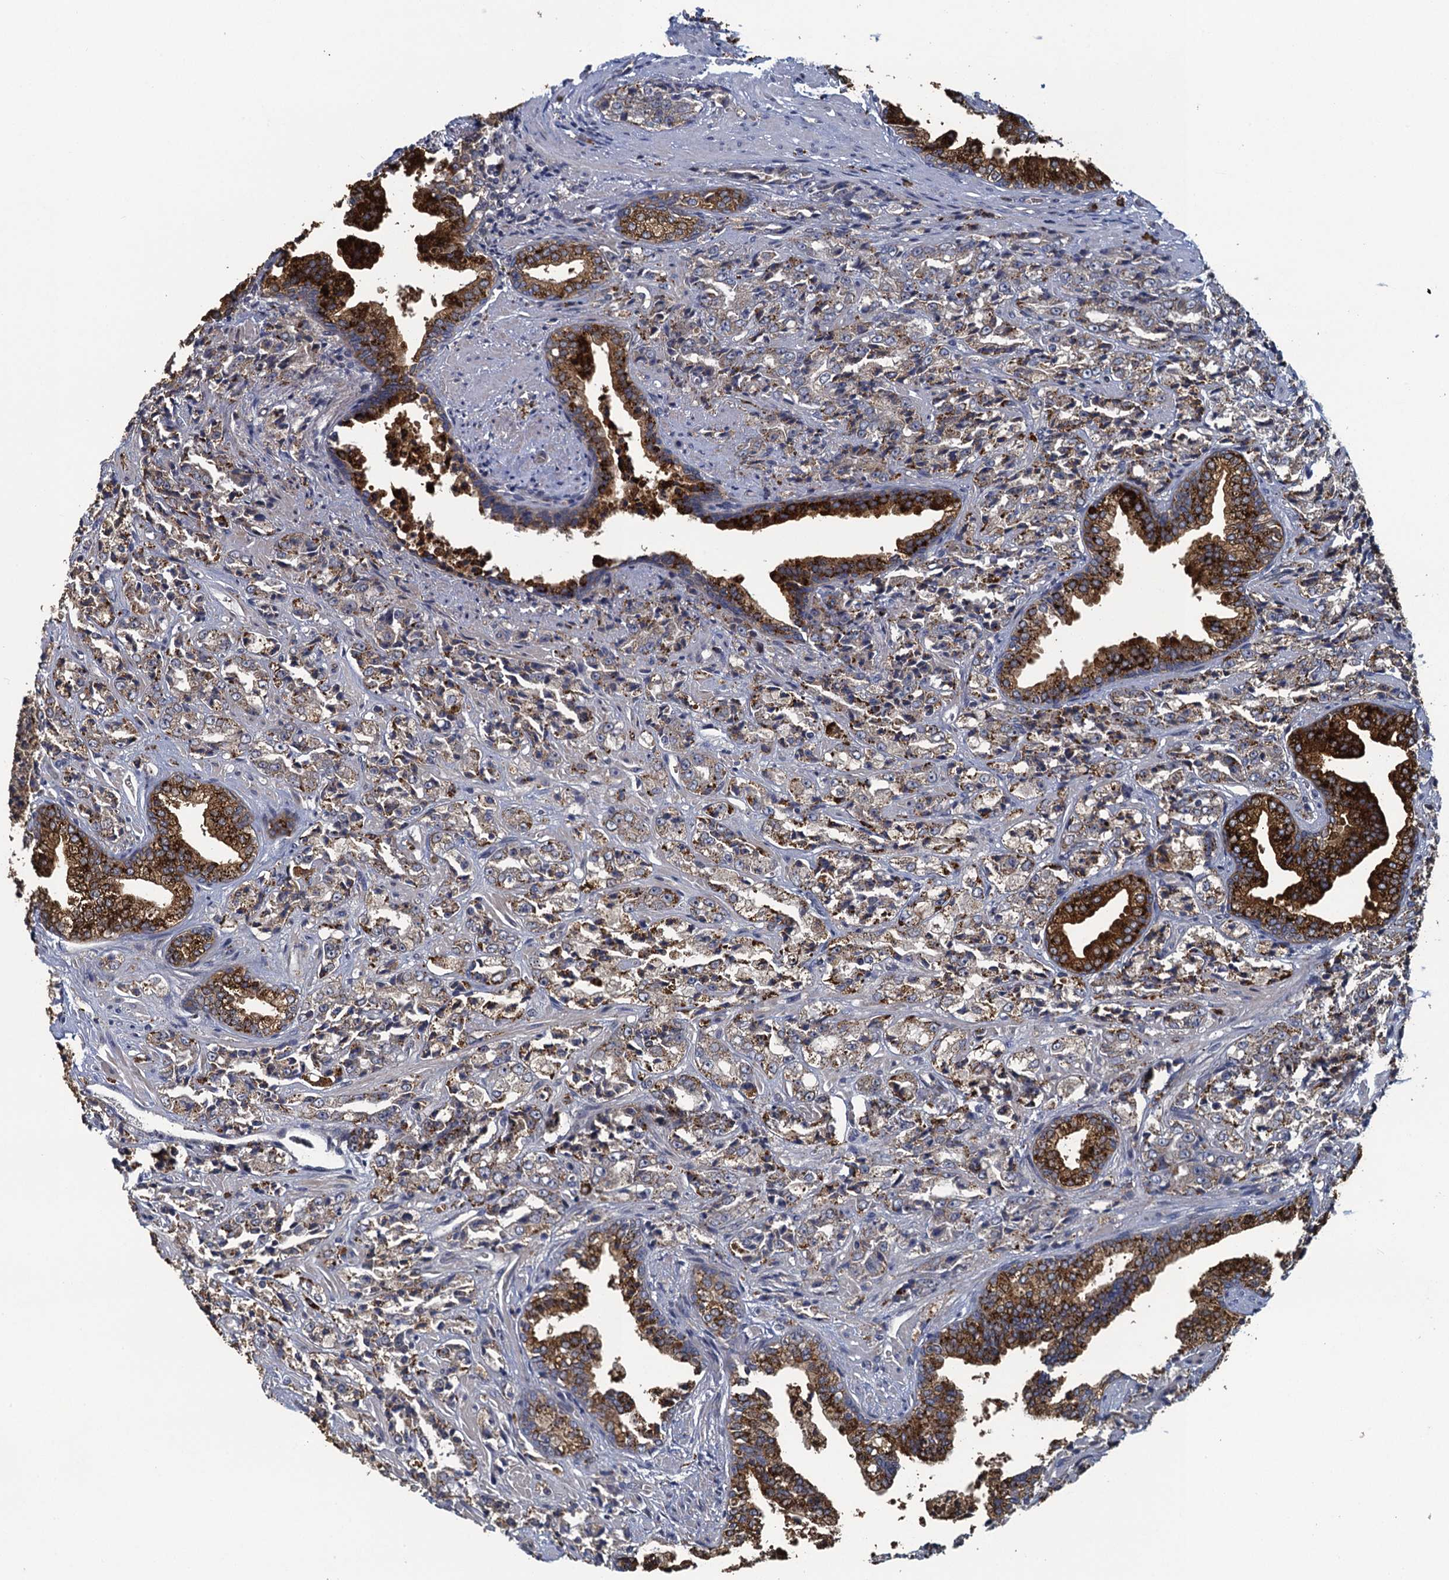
{"staining": {"intensity": "moderate", "quantity": ">75%", "location": "cytoplasmic/membranous"}, "tissue": "prostate cancer", "cell_type": "Tumor cells", "image_type": "cancer", "snomed": [{"axis": "morphology", "description": "Adenocarcinoma, High grade"}, {"axis": "topography", "description": "Prostate"}], "caption": "Prostate adenocarcinoma (high-grade) stained with immunohistochemistry (IHC) shows moderate cytoplasmic/membranous staining in approximately >75% of tumor cells.", "gene": "KBTBD8", "patient": {"sex": "male", "age": 71}}